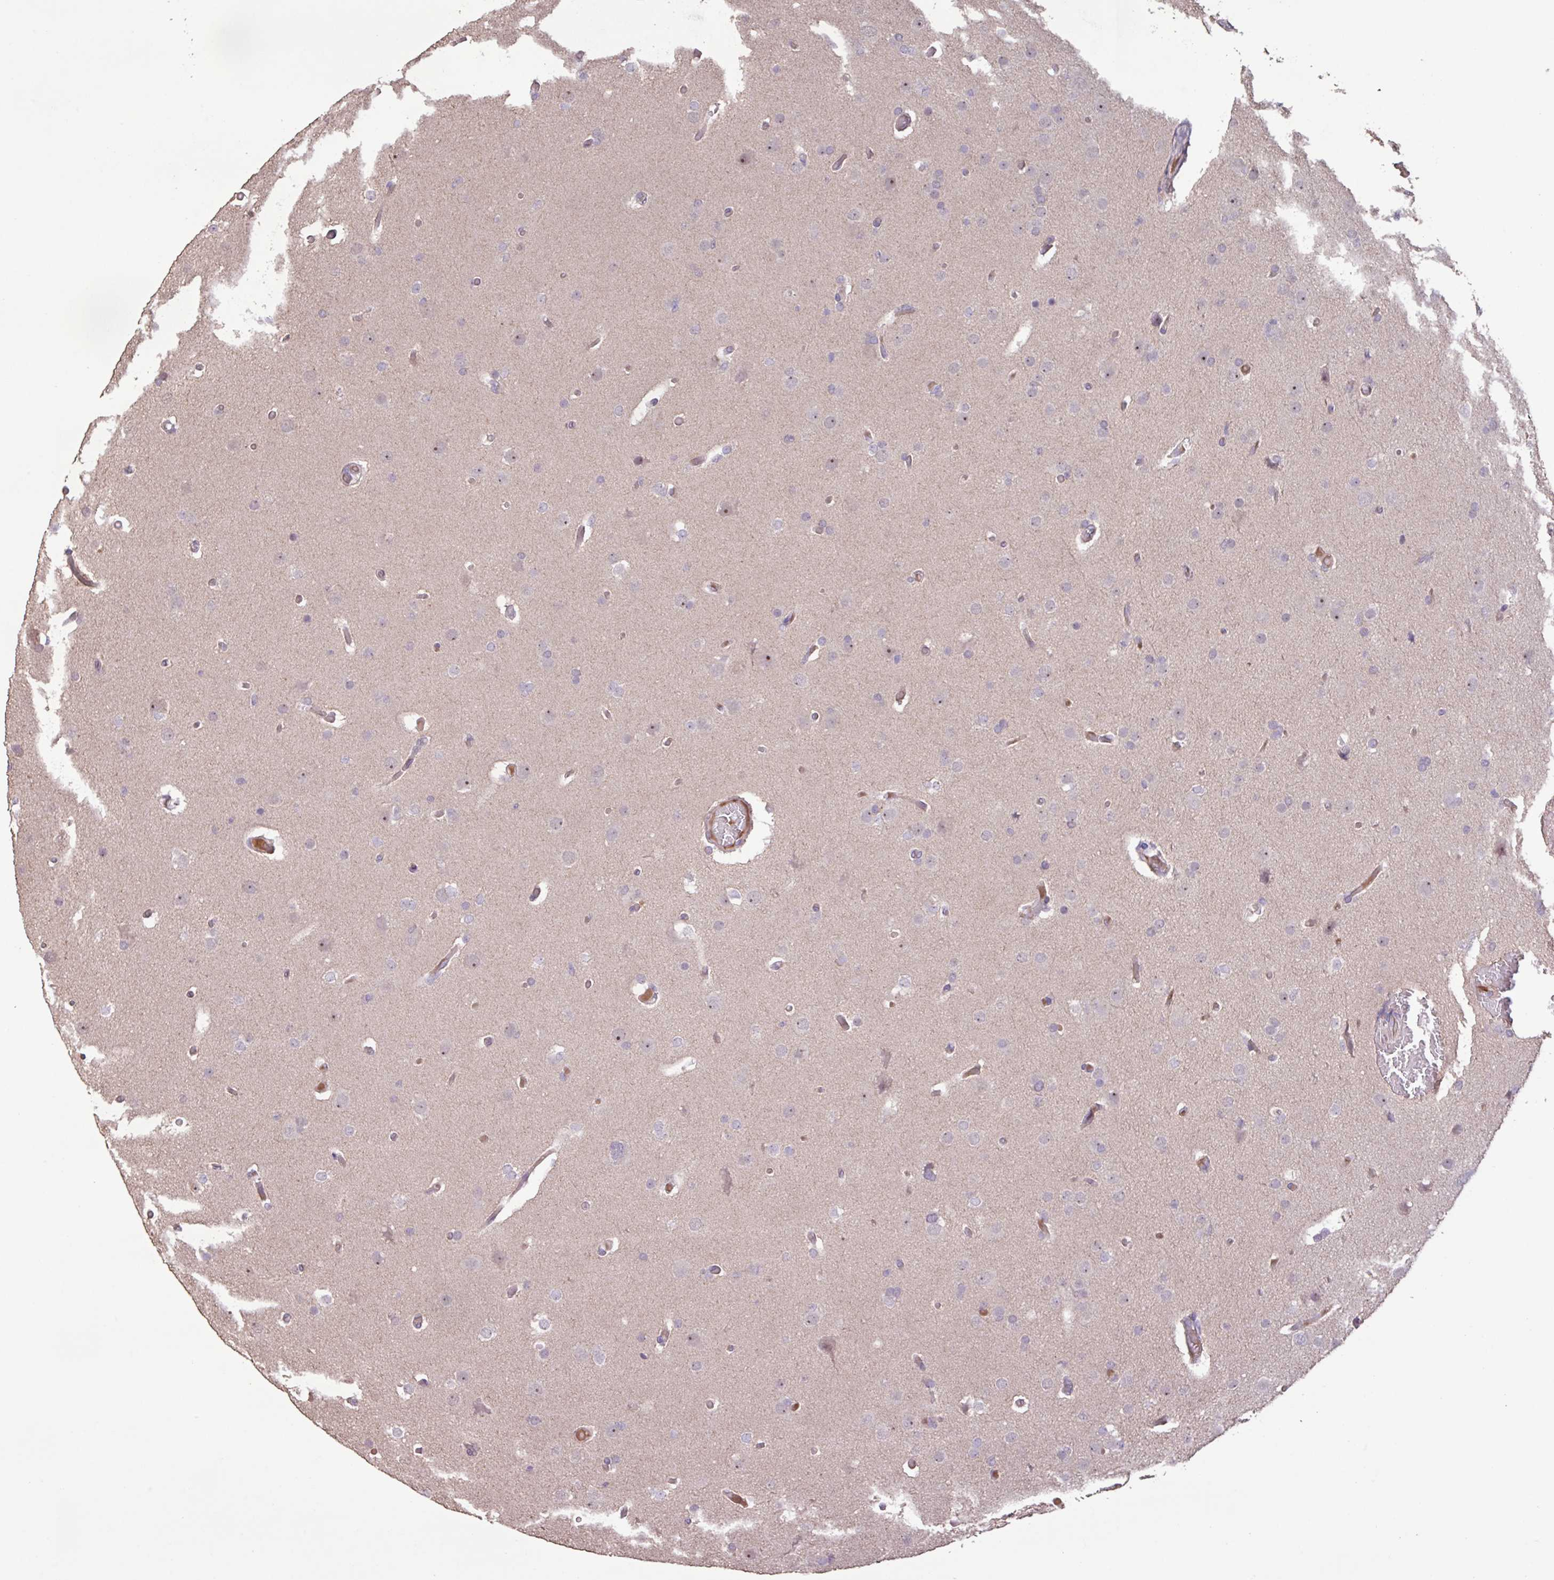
{"staining": {"intensity": "negative", "quantity": "none", "location": "none"}, "tissue": "glioma", "cell_type": "Tumor cells", "image_type": "cancer", "snomed": [{"axis": "morphology", "description": "Glioma, malignant, High grade"}, {"axis": "topography", "description": "Cerebral cortex"}], "caption": "IHC of human glioma displays no staining in tumor cells.", "gene": "L3MBTL3", "patient": {"sex": "female", "age": 36}}